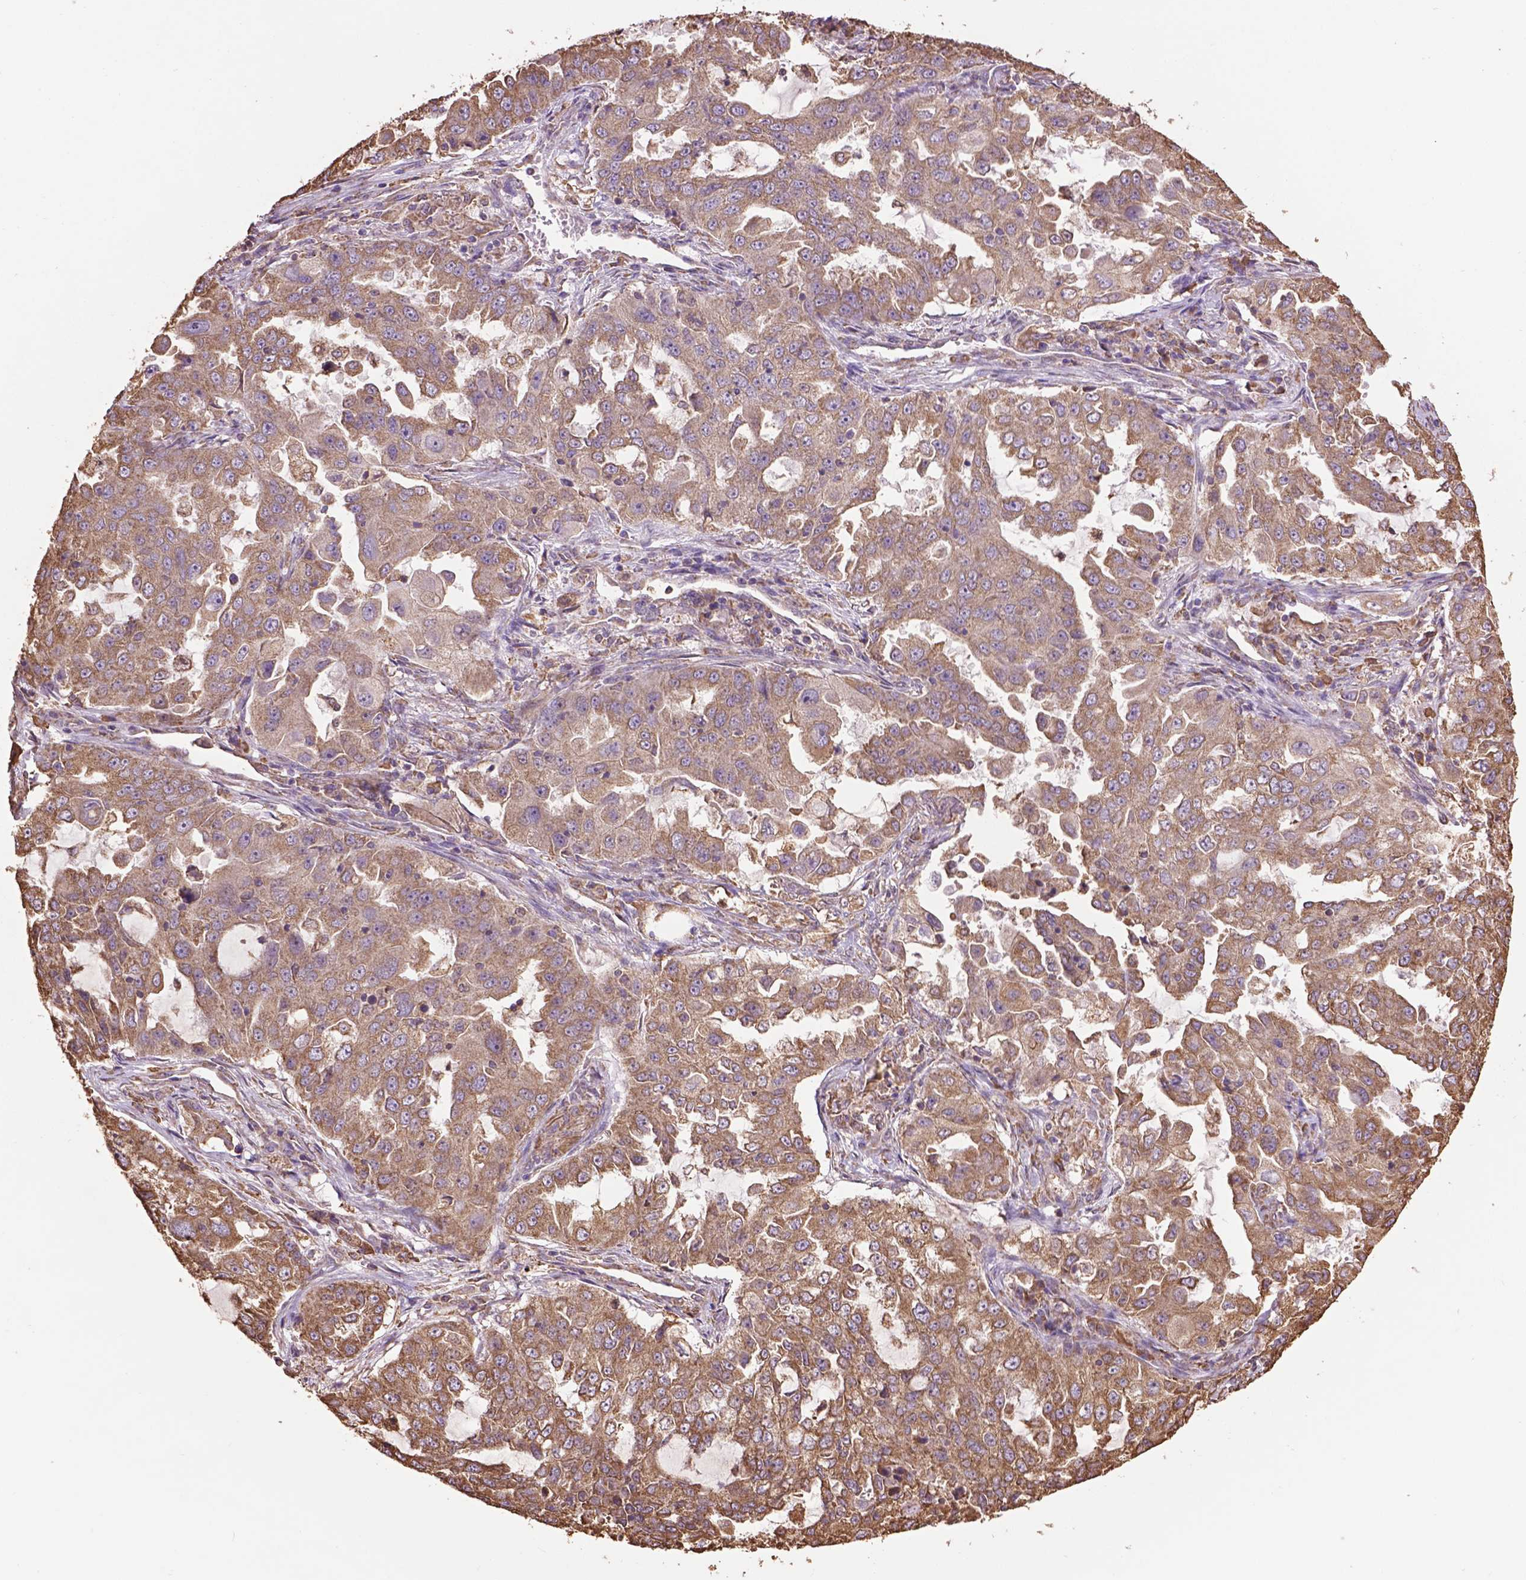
{"staining": {"intensity": "moderate", "quantity": ">75%", "location": "cytoplasmic/membranous"}, "tissue": "lung cancer", "cell_type": "Tumor cells", "image_type": "cancer", "snomed": [{"axis": "morphology", "description": "Adenocarcinoma, NOS"}, {"axis": "topography", "description": "Lung"}], "caption": "Moderate cytoplasmic/membranous positivity is present in about >75% of tumor cells in lung cancer.", "gene": "PPP2R5E", "patient": {"sex": "female", "age": 61}}